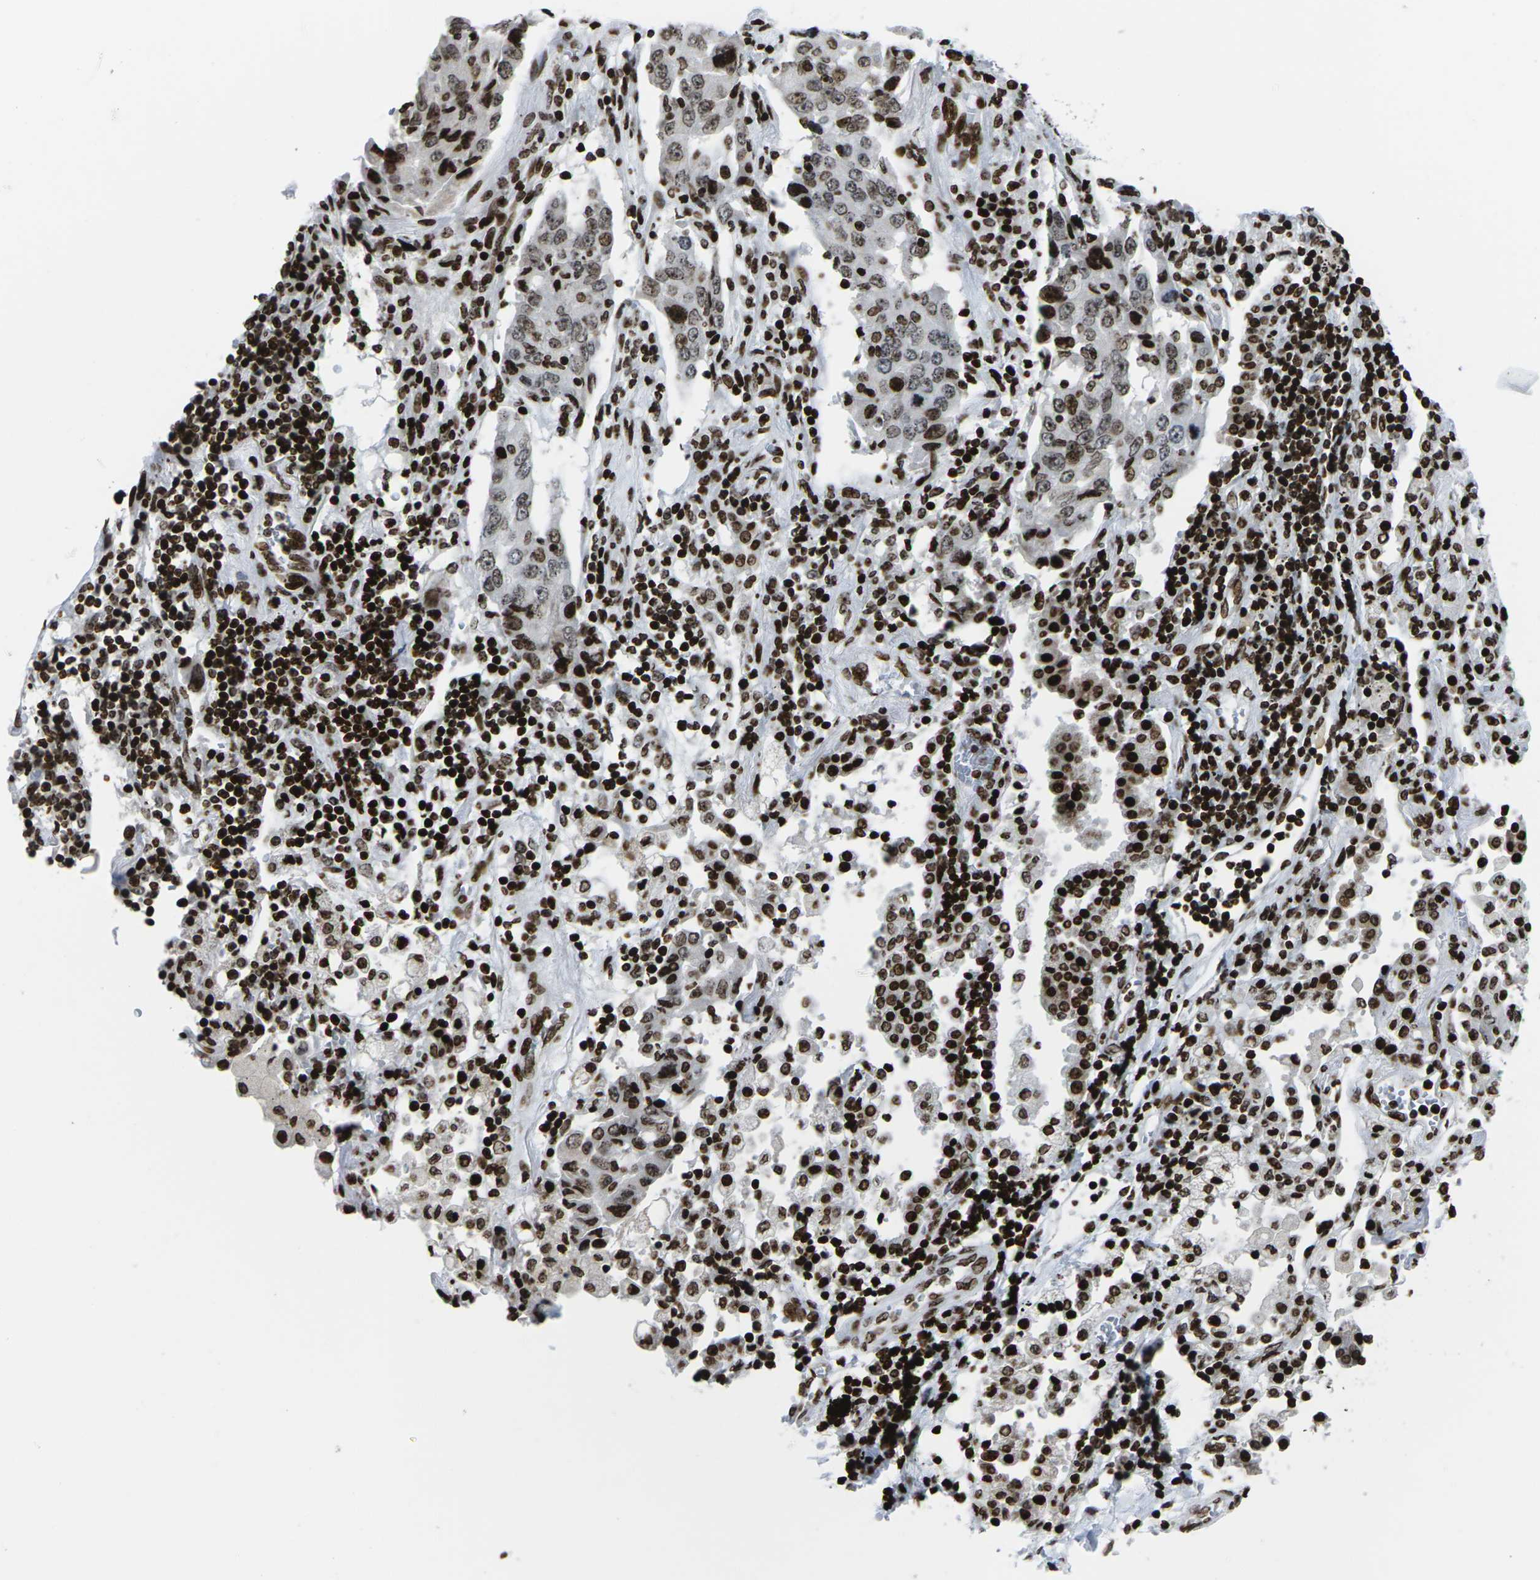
{"staining": {"intensity": "strong", "quantity": ">75%", "location": "nuclear"}, "tissue": "lung cancer", "cell_type": "Tumor cells", "image_type": "cancer", "snomed": [{"axis": "morphology", "description": "Adenocarcinoma, NOS"}, {"axis": "topography", "description": "Lung"}], "caption": "The histopathology image displays staining of adenocarcinoma (lung), revealing strong nuclear protein staining (brown color) within tumor cells. (Stains: DAB (3,3'-diaminobenzidine) in brown, nuclei in blue, Microscopy: brightfield microscopy at high magnification).", "gene": "H1-4", "patient": {"sex": "female", "age": 65}}